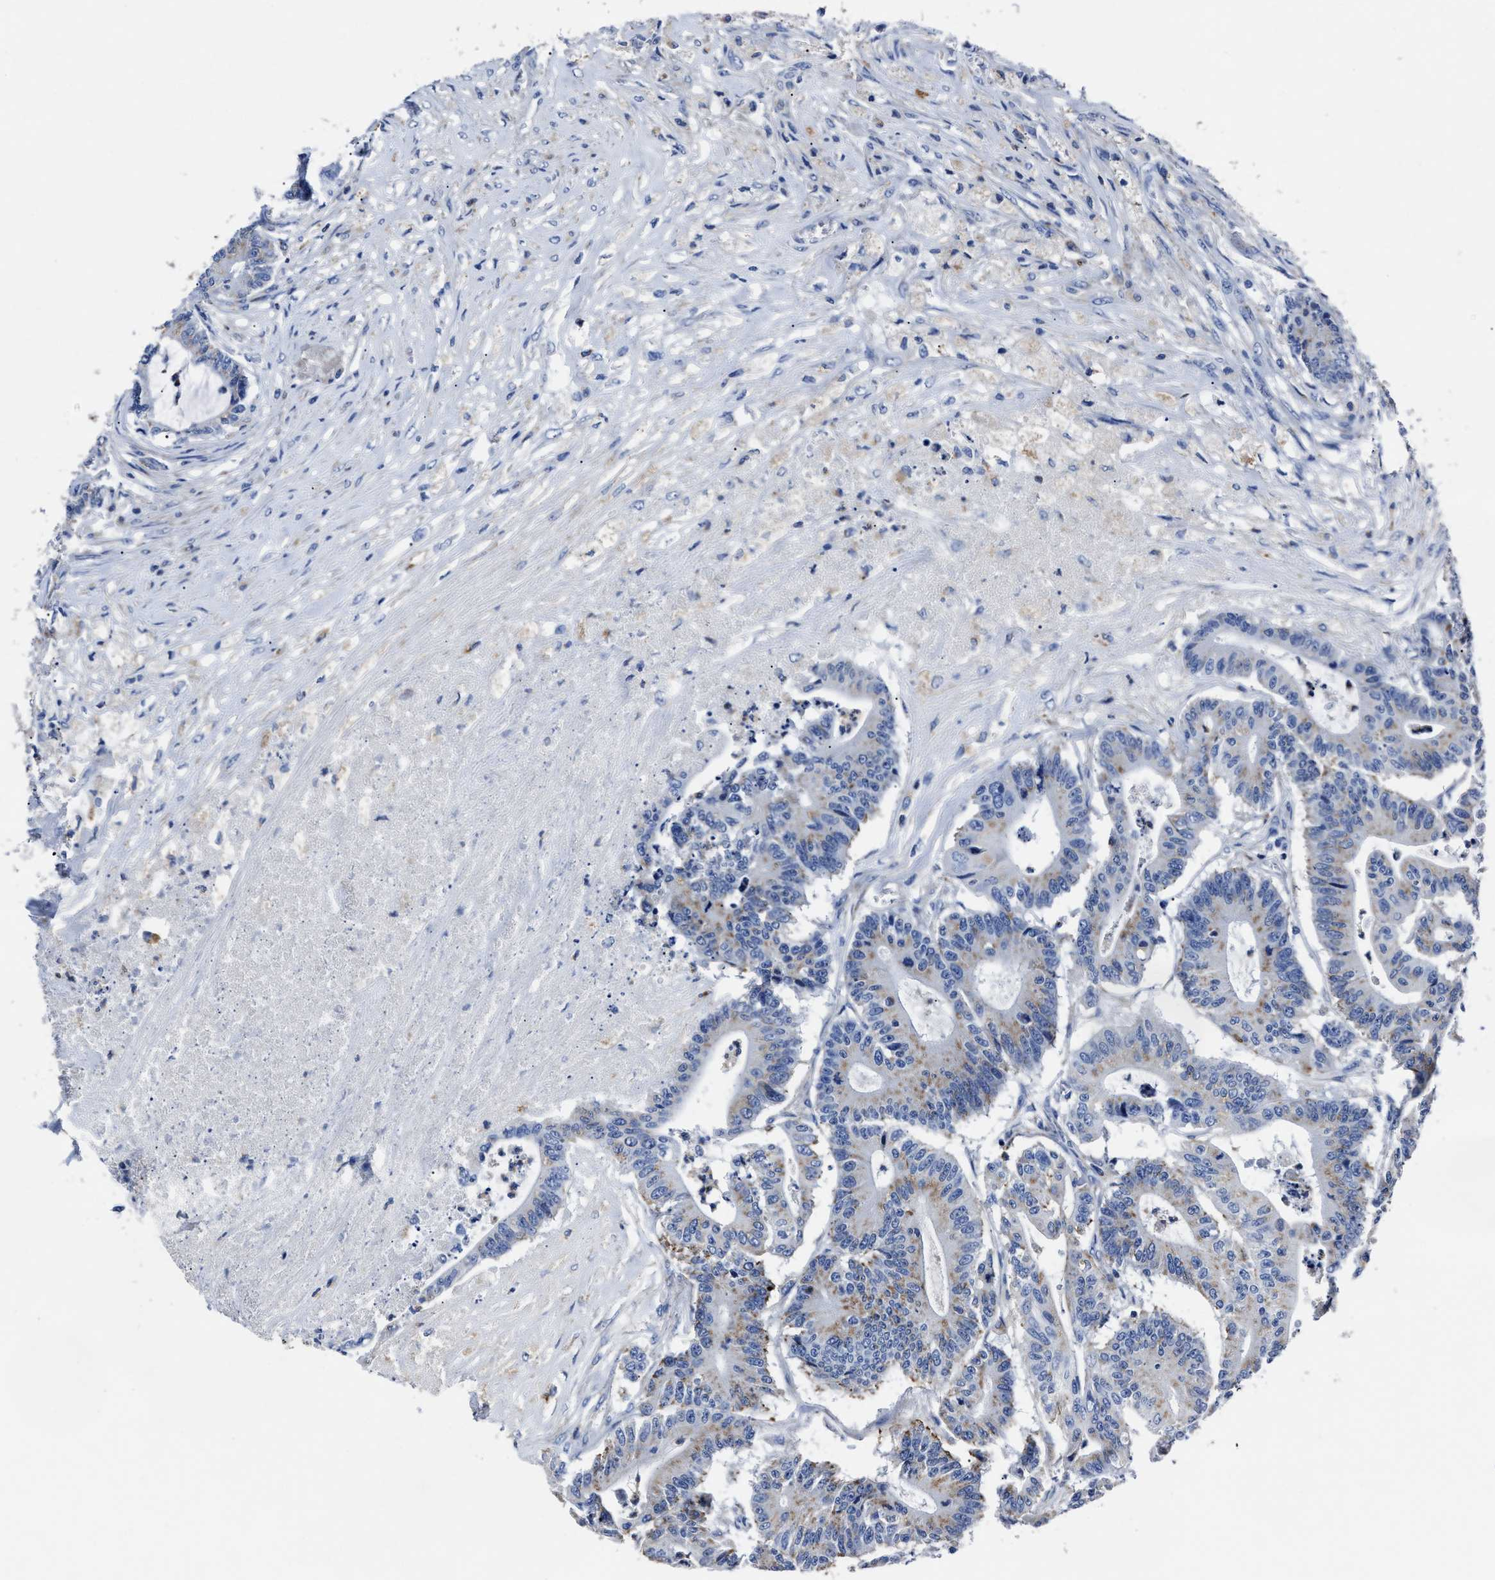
{"staining": {"intensity": "moderate", "quantity": "25%-75%", "location": "cytoplasmic/membranous"}, "tissue": "colorectal cancer", "cell_type": "Tumor cells", "image_type": "cancer", "snomed": [{"axis": "morphology", "description": "Adenocarcinoma, NOS"}, {"axis": "topography", "description": "Colon"}], "caption": "Colorectal cancer stained with a protein marker reveals moderate staining in tumor cells.", "gene": "LAMTOR4", "patient": {"sex": "female", "age": 84}}